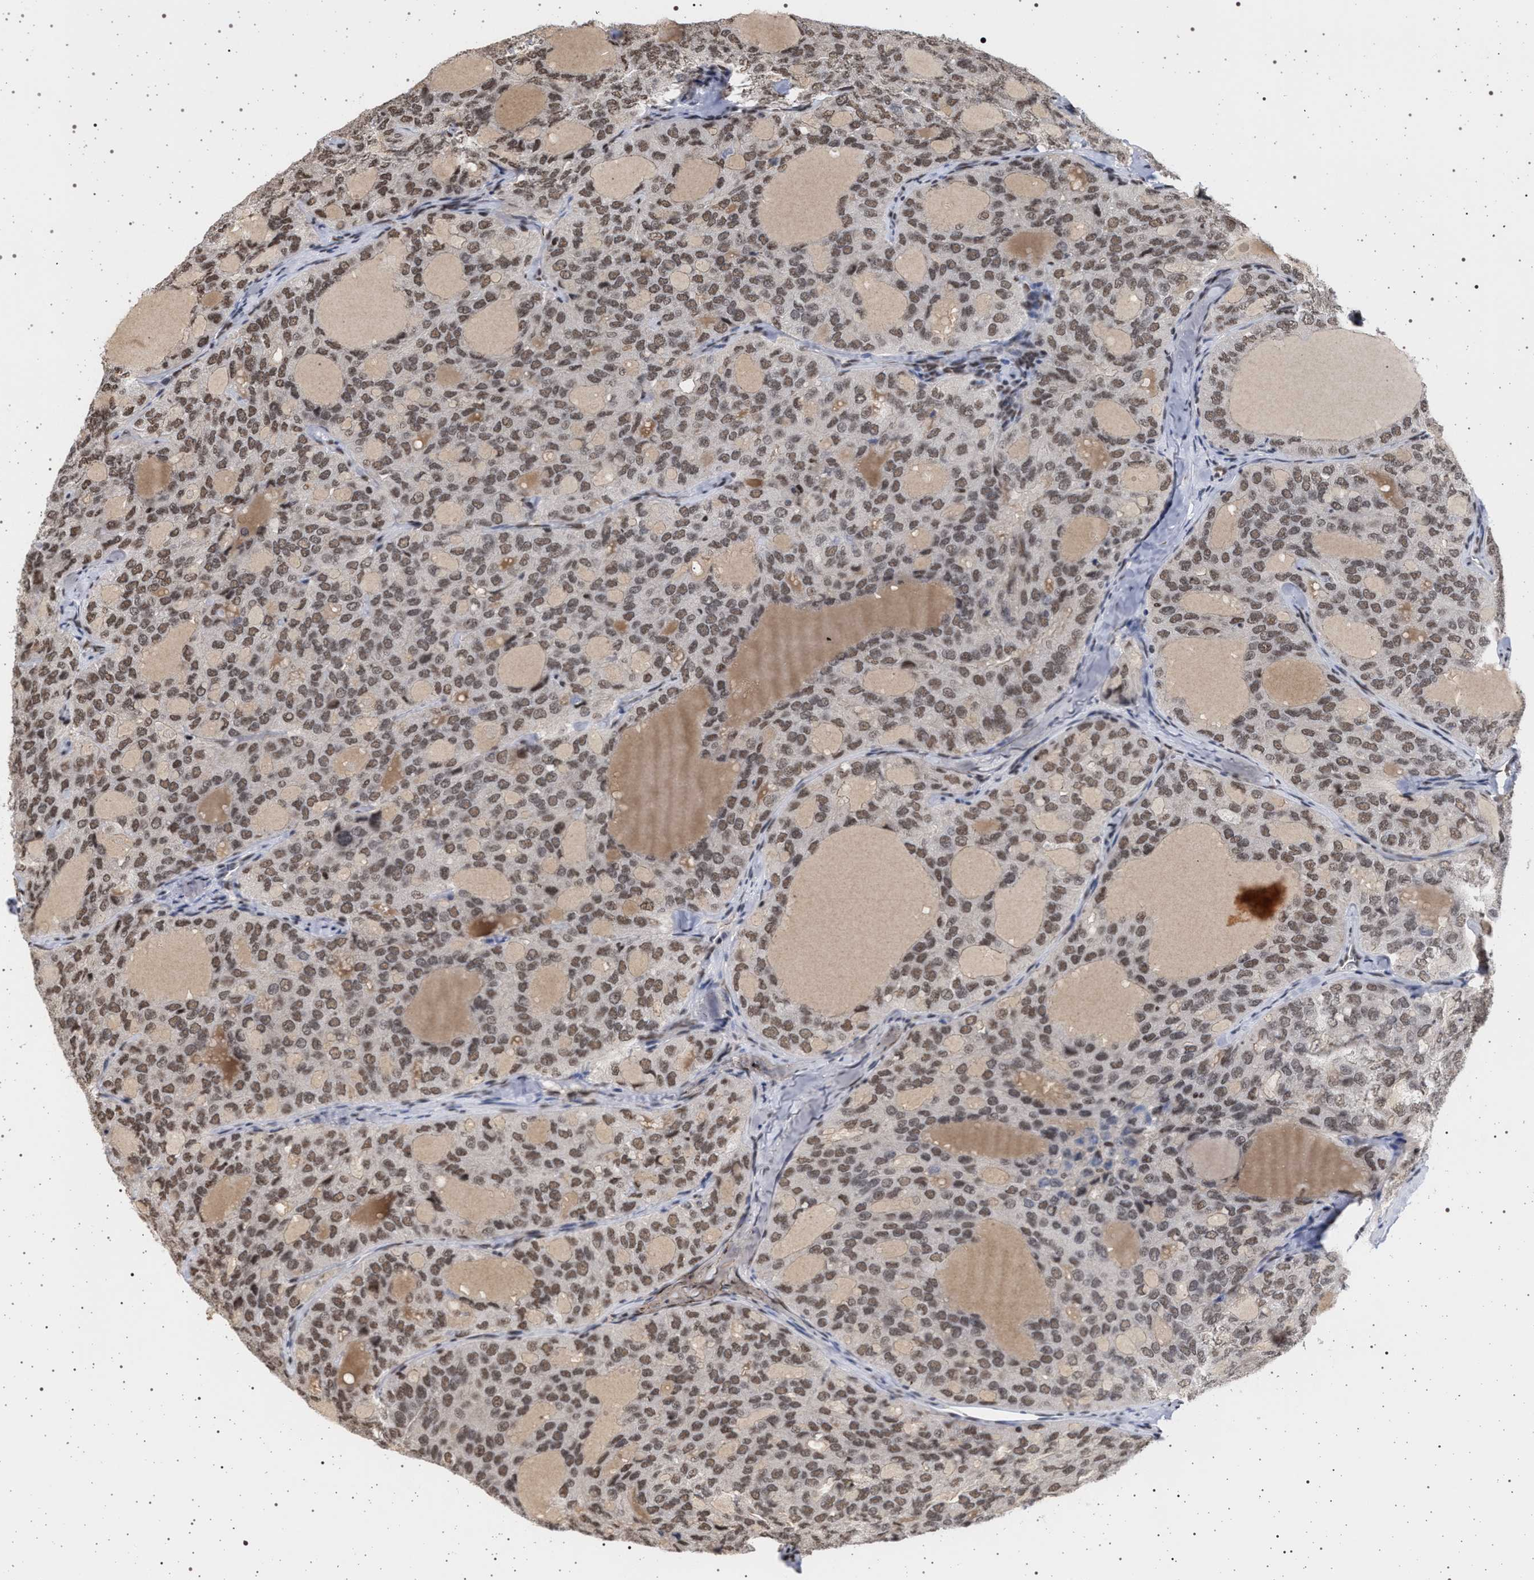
{"staining": {"intensity": "moderate", "quantity": ">75%", "location": "nuclear"}, "tissue": "thyroid cancer", "cell_type": "Tumor cells", "image_type": "cancer", "snomed": [{"axis": "morphology", "description": "Follicular adenoma carcinoma, NOS"}, {"axis": "topography", "description": "Thyroid gland"}], "caption": "The micrograph shows a brown stain indicating the presence of a protein in the nuclear of tumor cells in thyroid cancer.", "gene": "PHF12", "patient": {"sex": "male", "age": 75}}